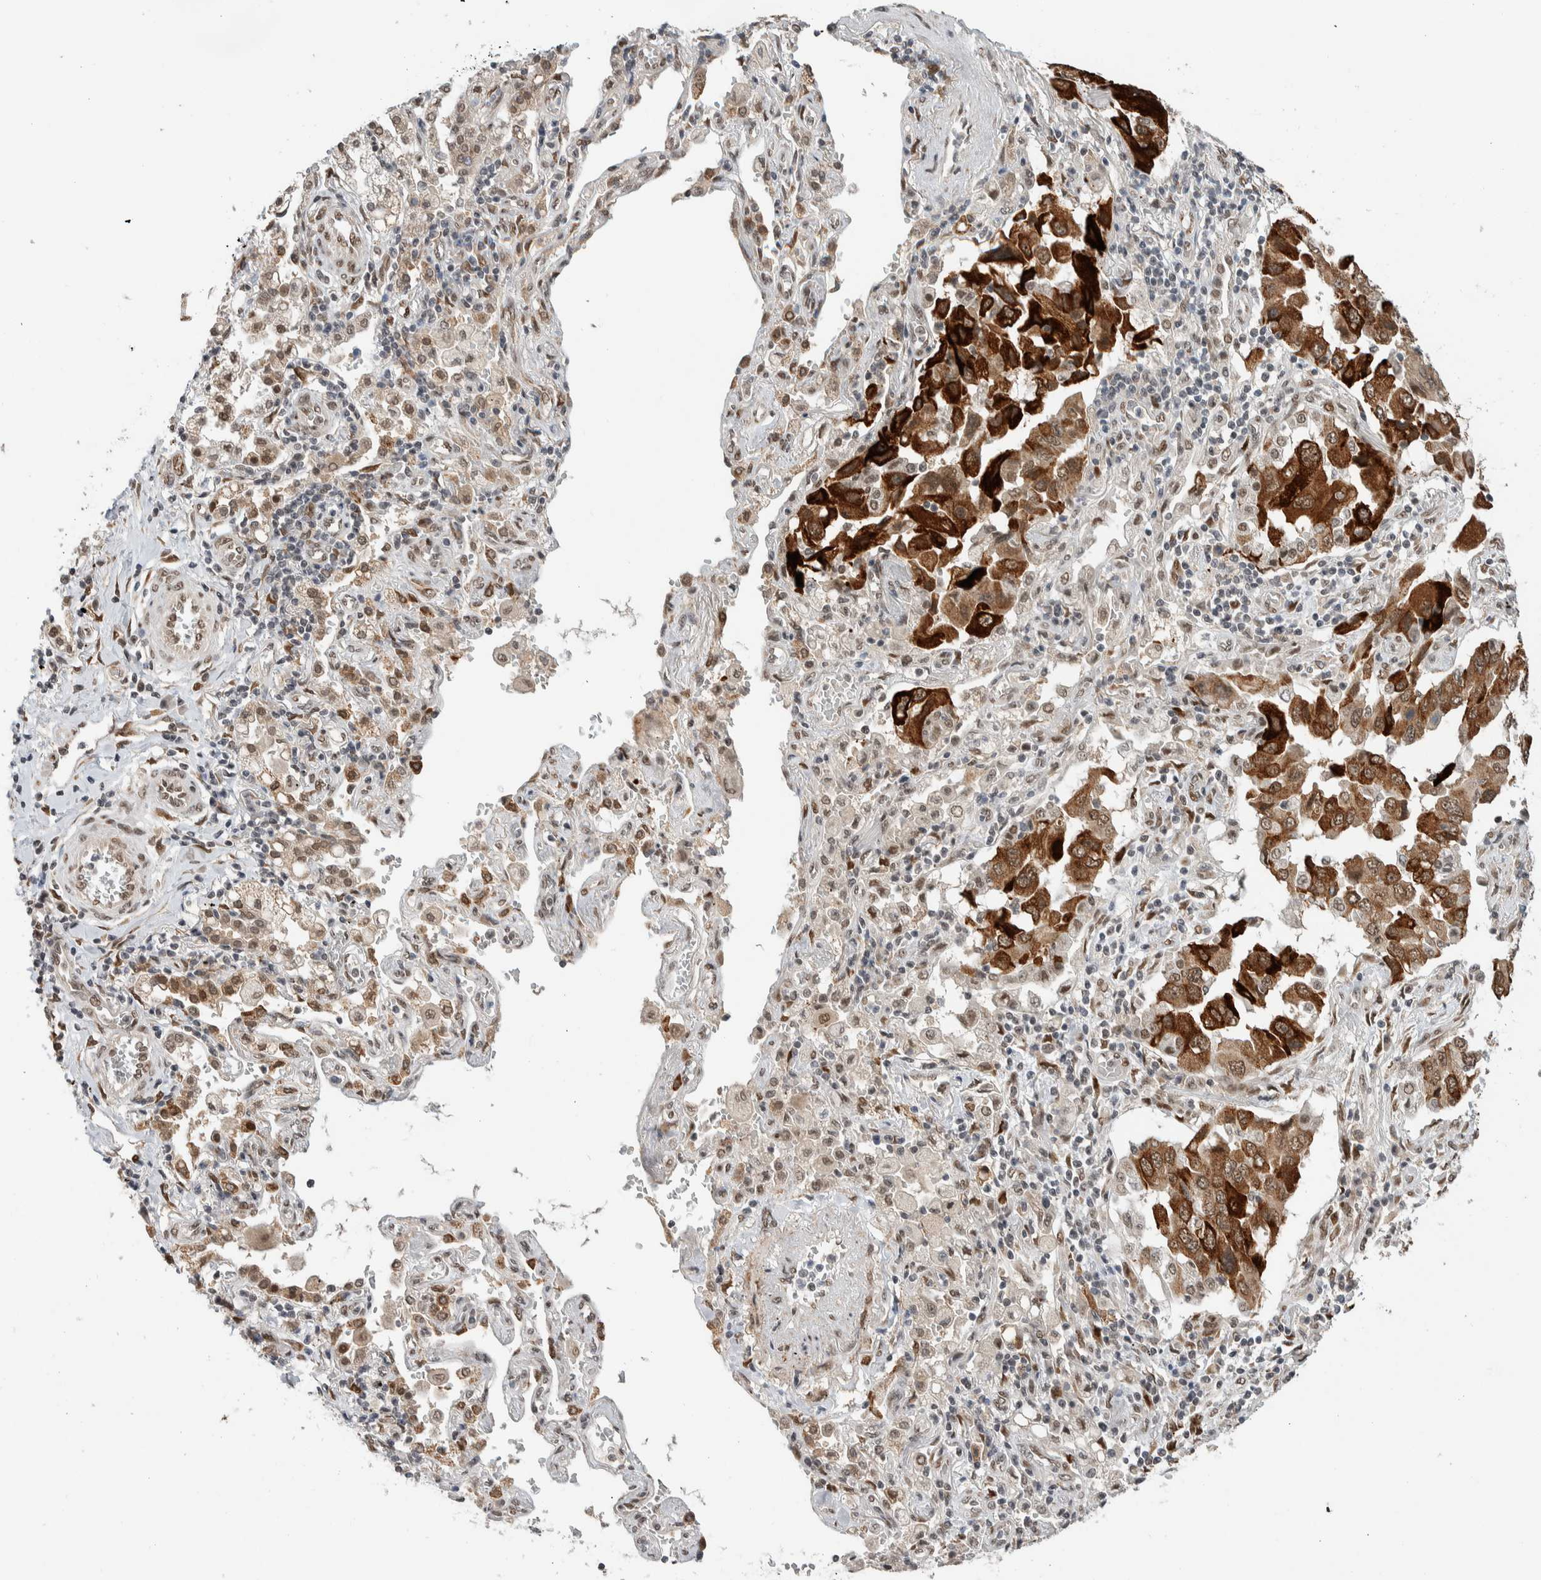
{"staining": {"intensity": "strong", "quantity": ">75%", "location": "cytoplasmic/membranous,nuclear"}, "tissue": "lung cancer", "cell_type": "Tumor cells", "image_type": "cancer", "snomed": [{"axis": "morphology", "description": "Adenocarcinoma, NOS"}, {"axis": "topography", "description": "Lung"}], "caption": "Protein analysis of lung cancer (adenocarcinoma) tissue shows strong cytoplasmic/membranous and nuclear staining in about >75% of tumor cells. Immunohistochemistry (ihc) stains the protein in brown and the nuclei are stained blue.", "gene": "TNRC18", "patient": {"sex": "female", "age": 65}}